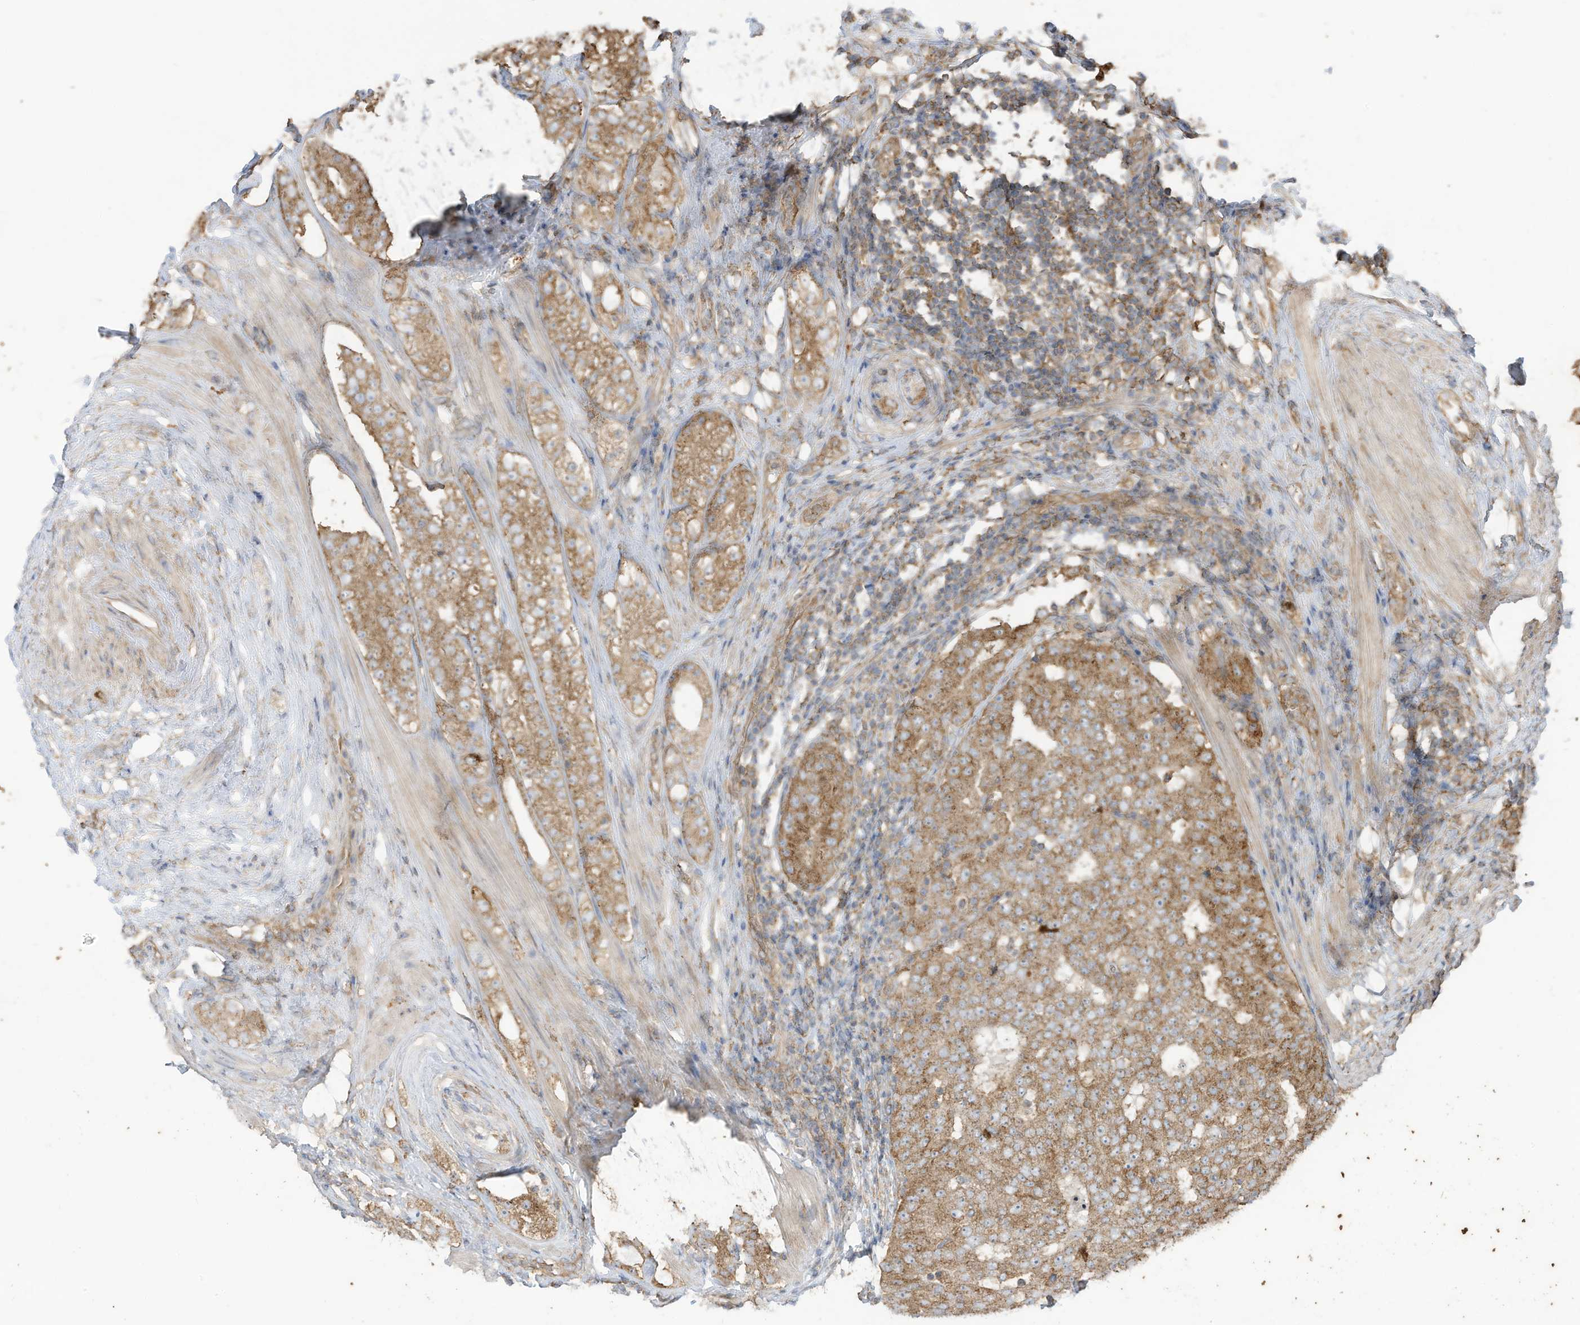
{"staining": {"intensity": "moderate", "quantity": ">75%", "location": "cytoplasmic/membranous"}, "tissue": "prostate cancer", "cell_type": "Tumor cells", "image_type": "cancer", "snomed": [{"axis": "morphology", "description": "Adenocarcinoma, High grade"}, {"axis": "topography", "description": "Prostate"}], "caption": "Brown immunohistochemical staining in prostate high-grade adenocarcinoma displays moderate cytoplasmic/membranous positivity in approximately >75% of tumor cells.", "gene": "CGAS", "patient": {"sex": "male", "age": 56}}